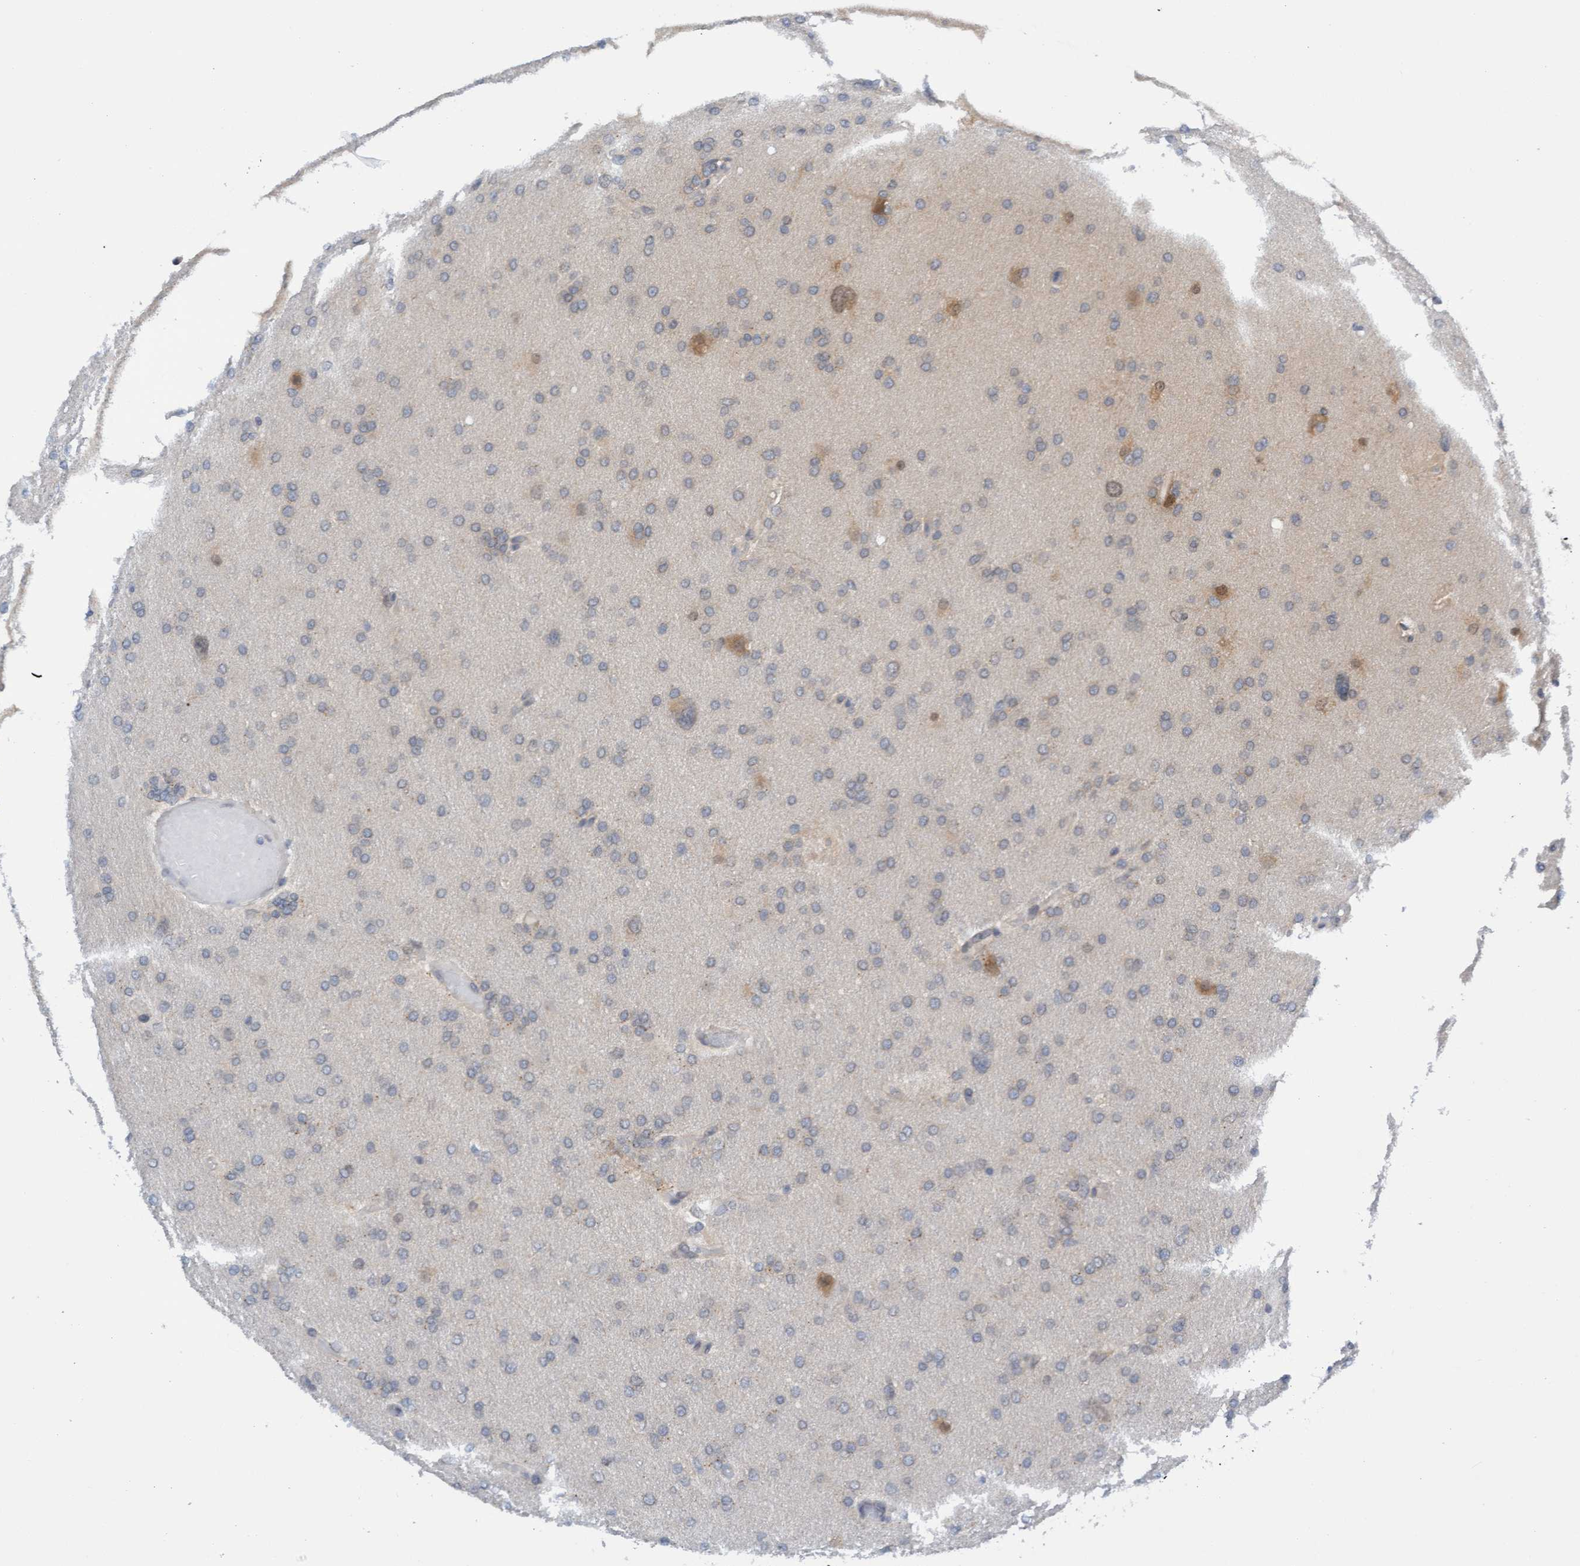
{"staining": {"intensity": "weak", "quantity": "<25%", "location": "cytoplasmic/membranous"}, "tissue": "glioma", "cell_type": "Tumor cells", "image_type": "cancer", "snomed": [{"axis": "morphology", "description": "Glioma, malignant, High grade"}, {"axis": "topography", "description": "Cerebral cortex"}], "caption": "Immunohistochemistry (IHC) image of human glioma stained for a protein (brown), which shows no expression in tumor cells.", "gene": "AMZ2", "patient": {"sex": "female", "age": 36}}